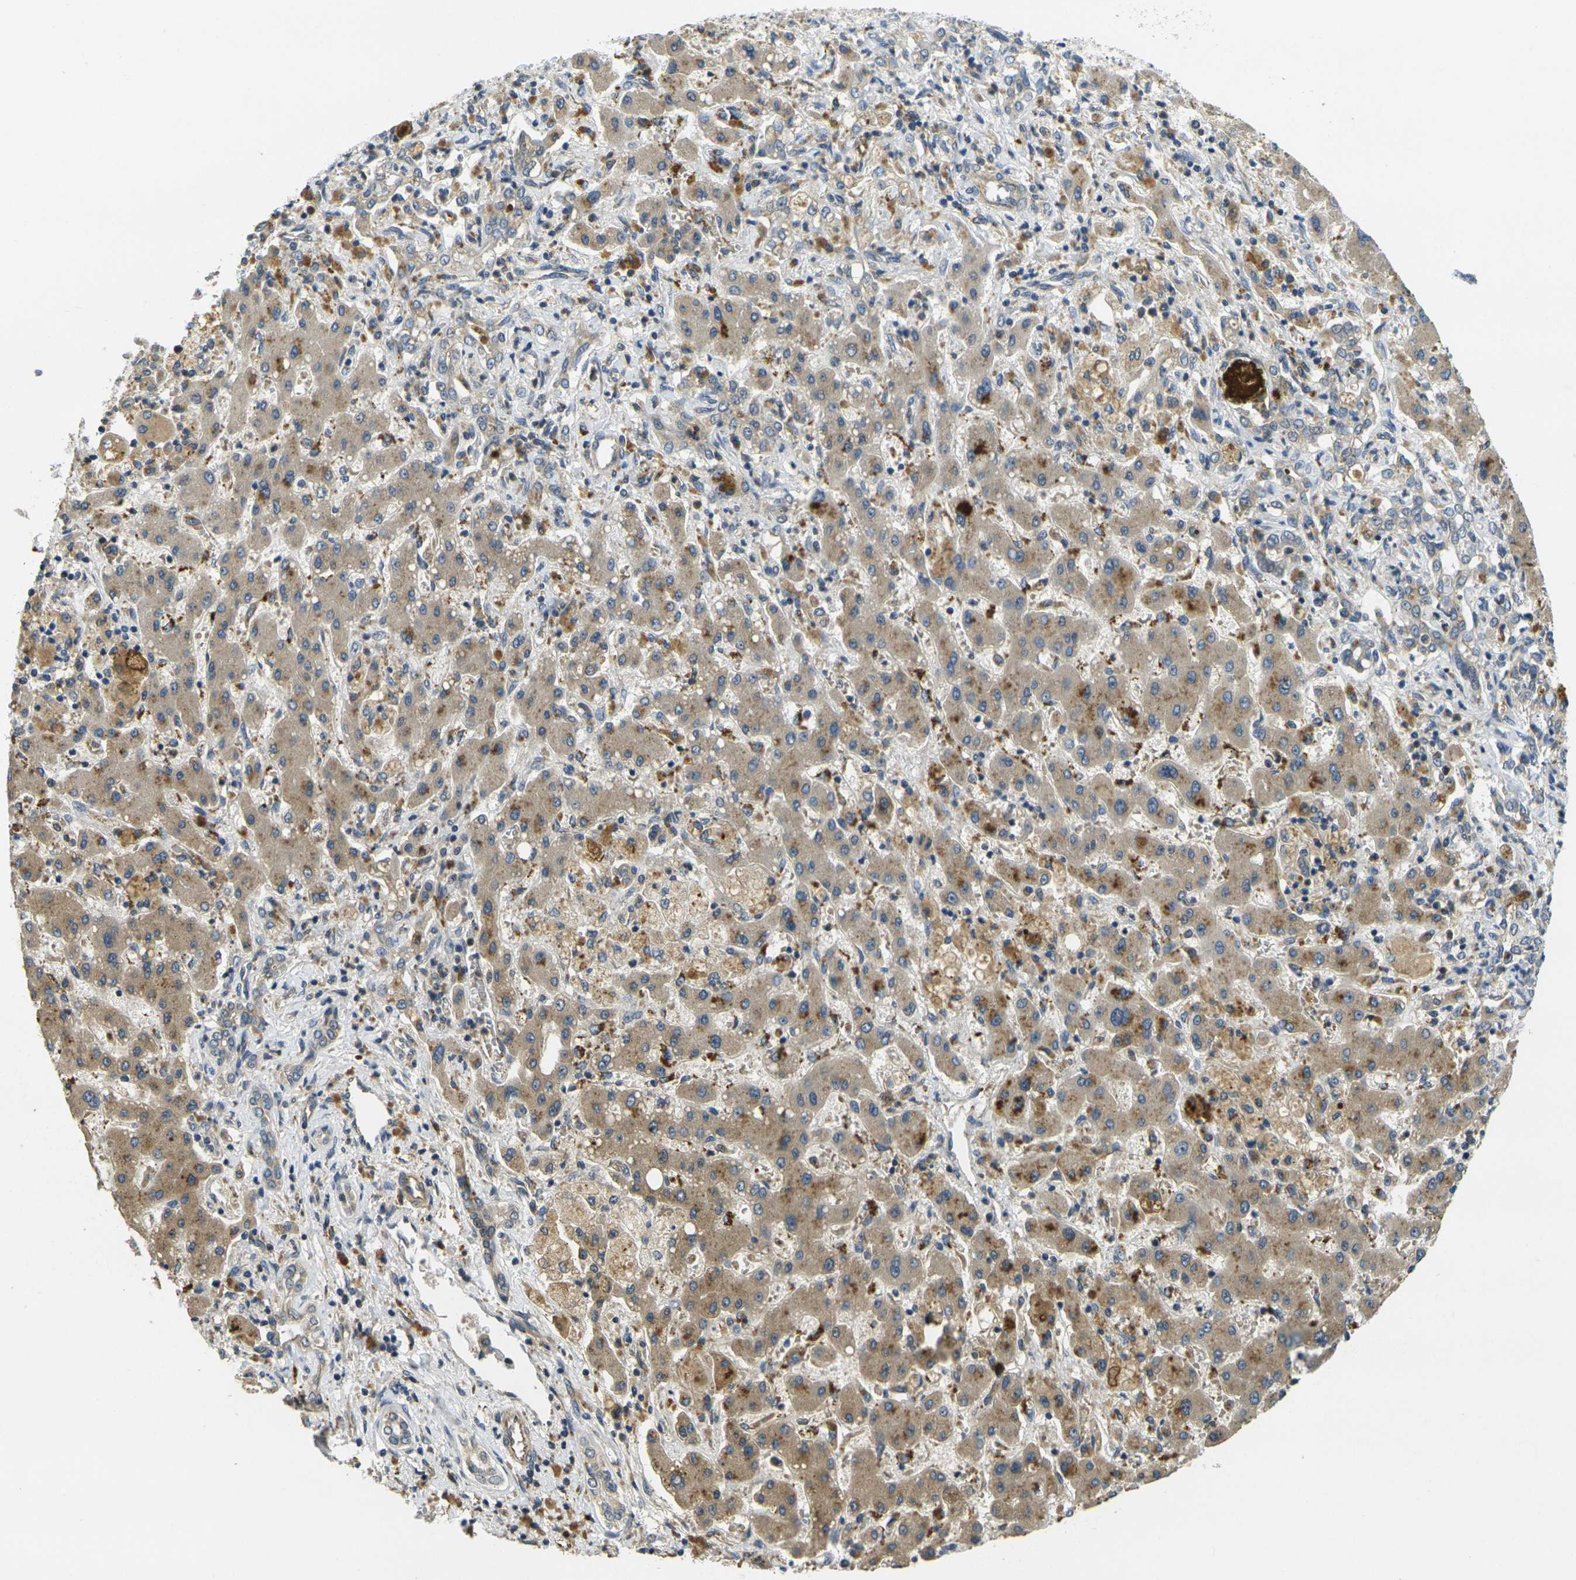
{"staining": {"intensity": "moderate", "quantity": "25%-75%", "location": "cytoplasmic/membranous"}, "tissue": "liver cancer", "cell_type": "Tumor cells", "image_type": "cancer", "snomed": [{"axis": "morphology", "description": "Cholangiocarcinoma"}, {"axis": "topography", "description": "Liver"}], "caption": "Immunohistochemical staining of human liver cholangiocarcinoma reveals medium levels of moderate cytoplasmic/membranous protein expression in about 25%-75% of tumor cells. Using DAB (3,3'-diaminobenzidine) (brown) and hematoxylin (blue) stains, captured at high magnification using brightfield microscopy.", "gene": "MINAR2", "patient": {"sex": "male", "age": 50}}